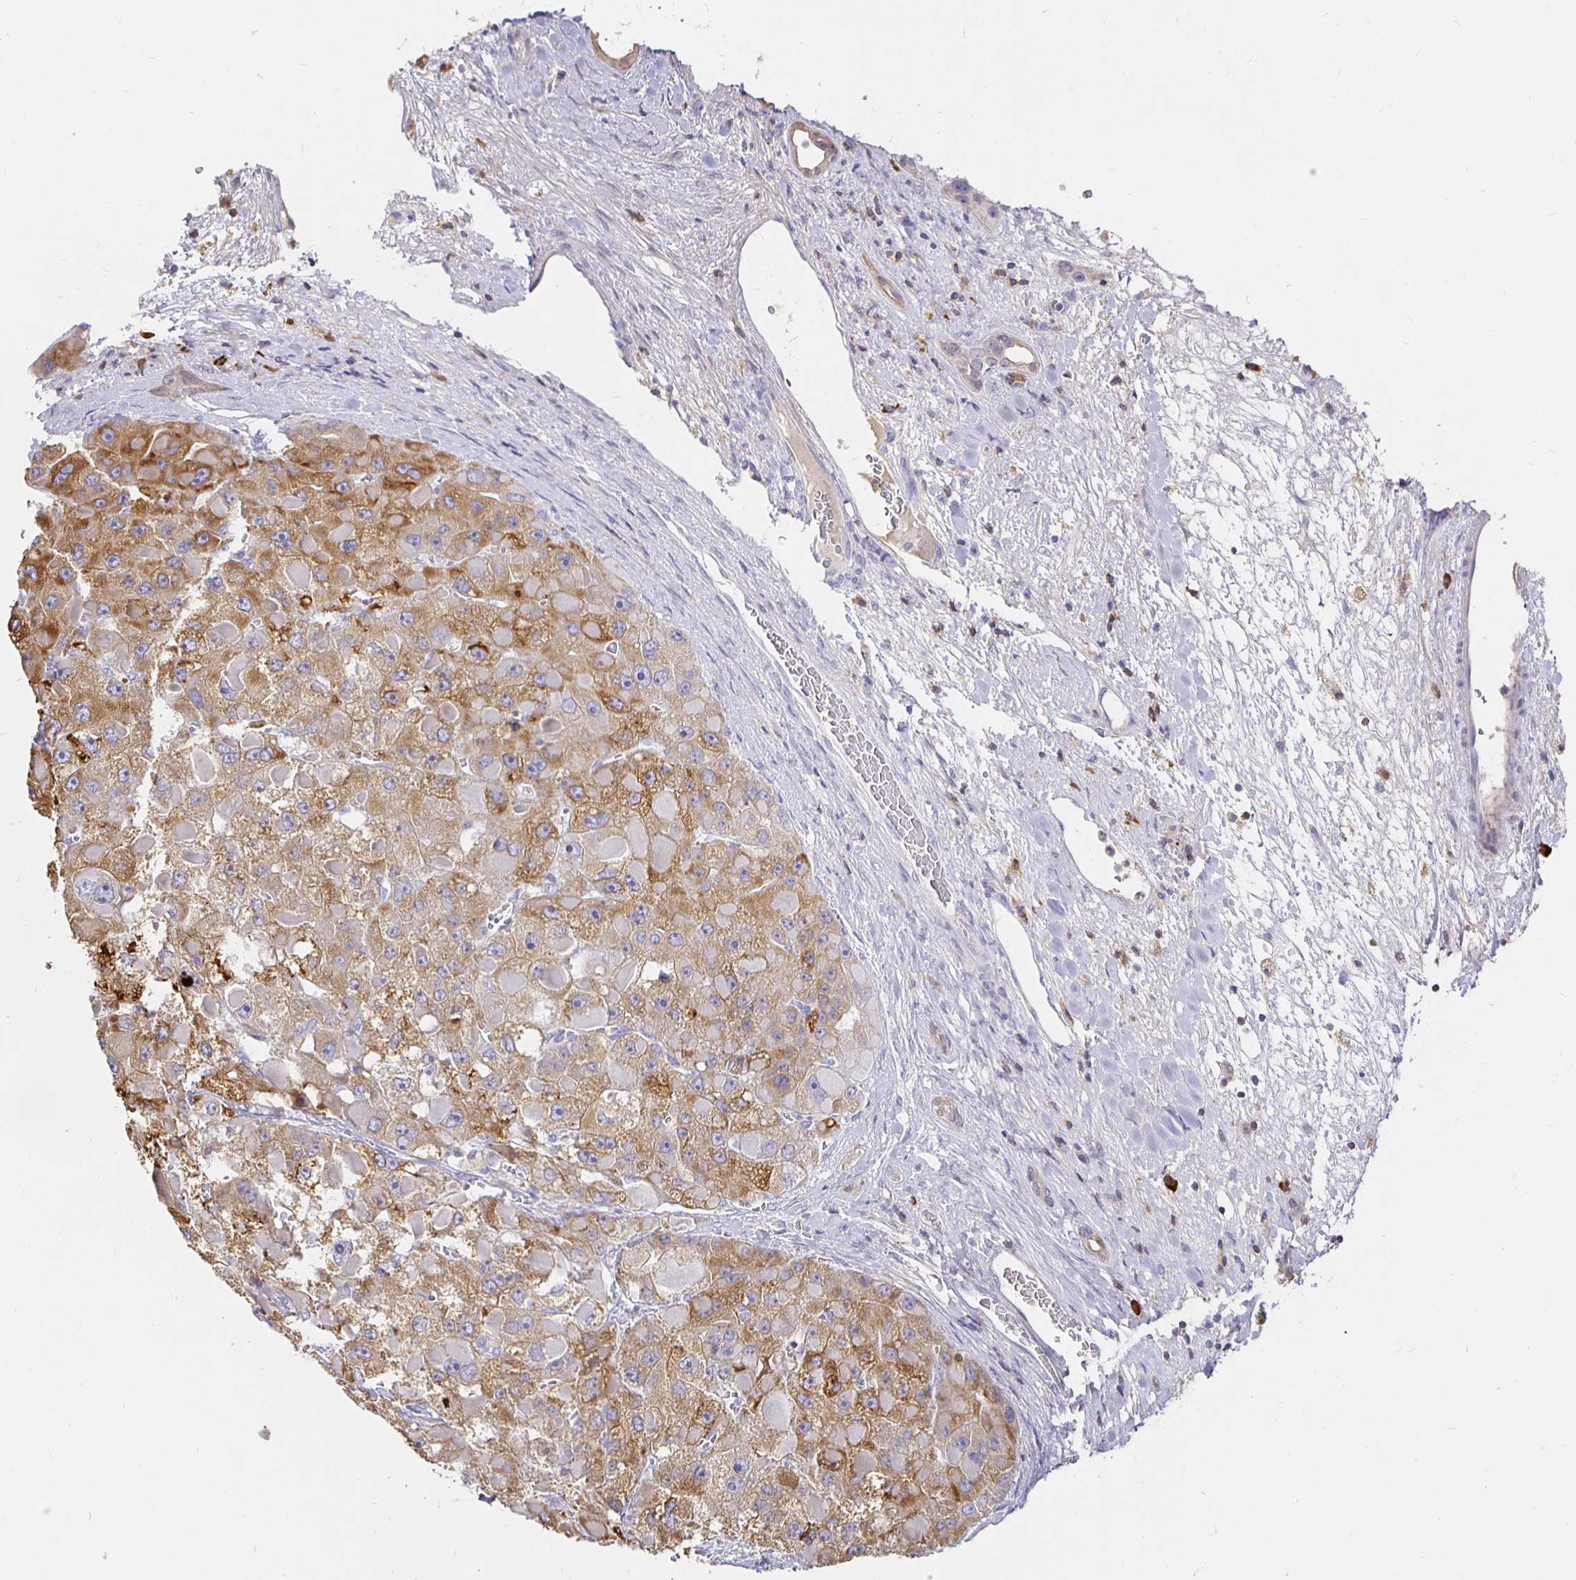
{"staining": {"intensity": "moderate", "quantity": ">75%", "location": "cytoplasmic/membranous"}, "tissue": "liver cancer", "cell_type": "Tumor cells", "image_type": "cancer", "snomed": [{"axis": "morphology", "description": "Carcinoma, Hepatocellular, NOS"}, {"axis": "topography", "description": "Liver"}], "caption": "This micrograph shows IHC staining of human liver cancer, with medium moderate cytoplasmic/membranous positivity in about >75% of tumor cells.", "gene": "CXCR3", "patient": {"sex": "female", "age": 73}}